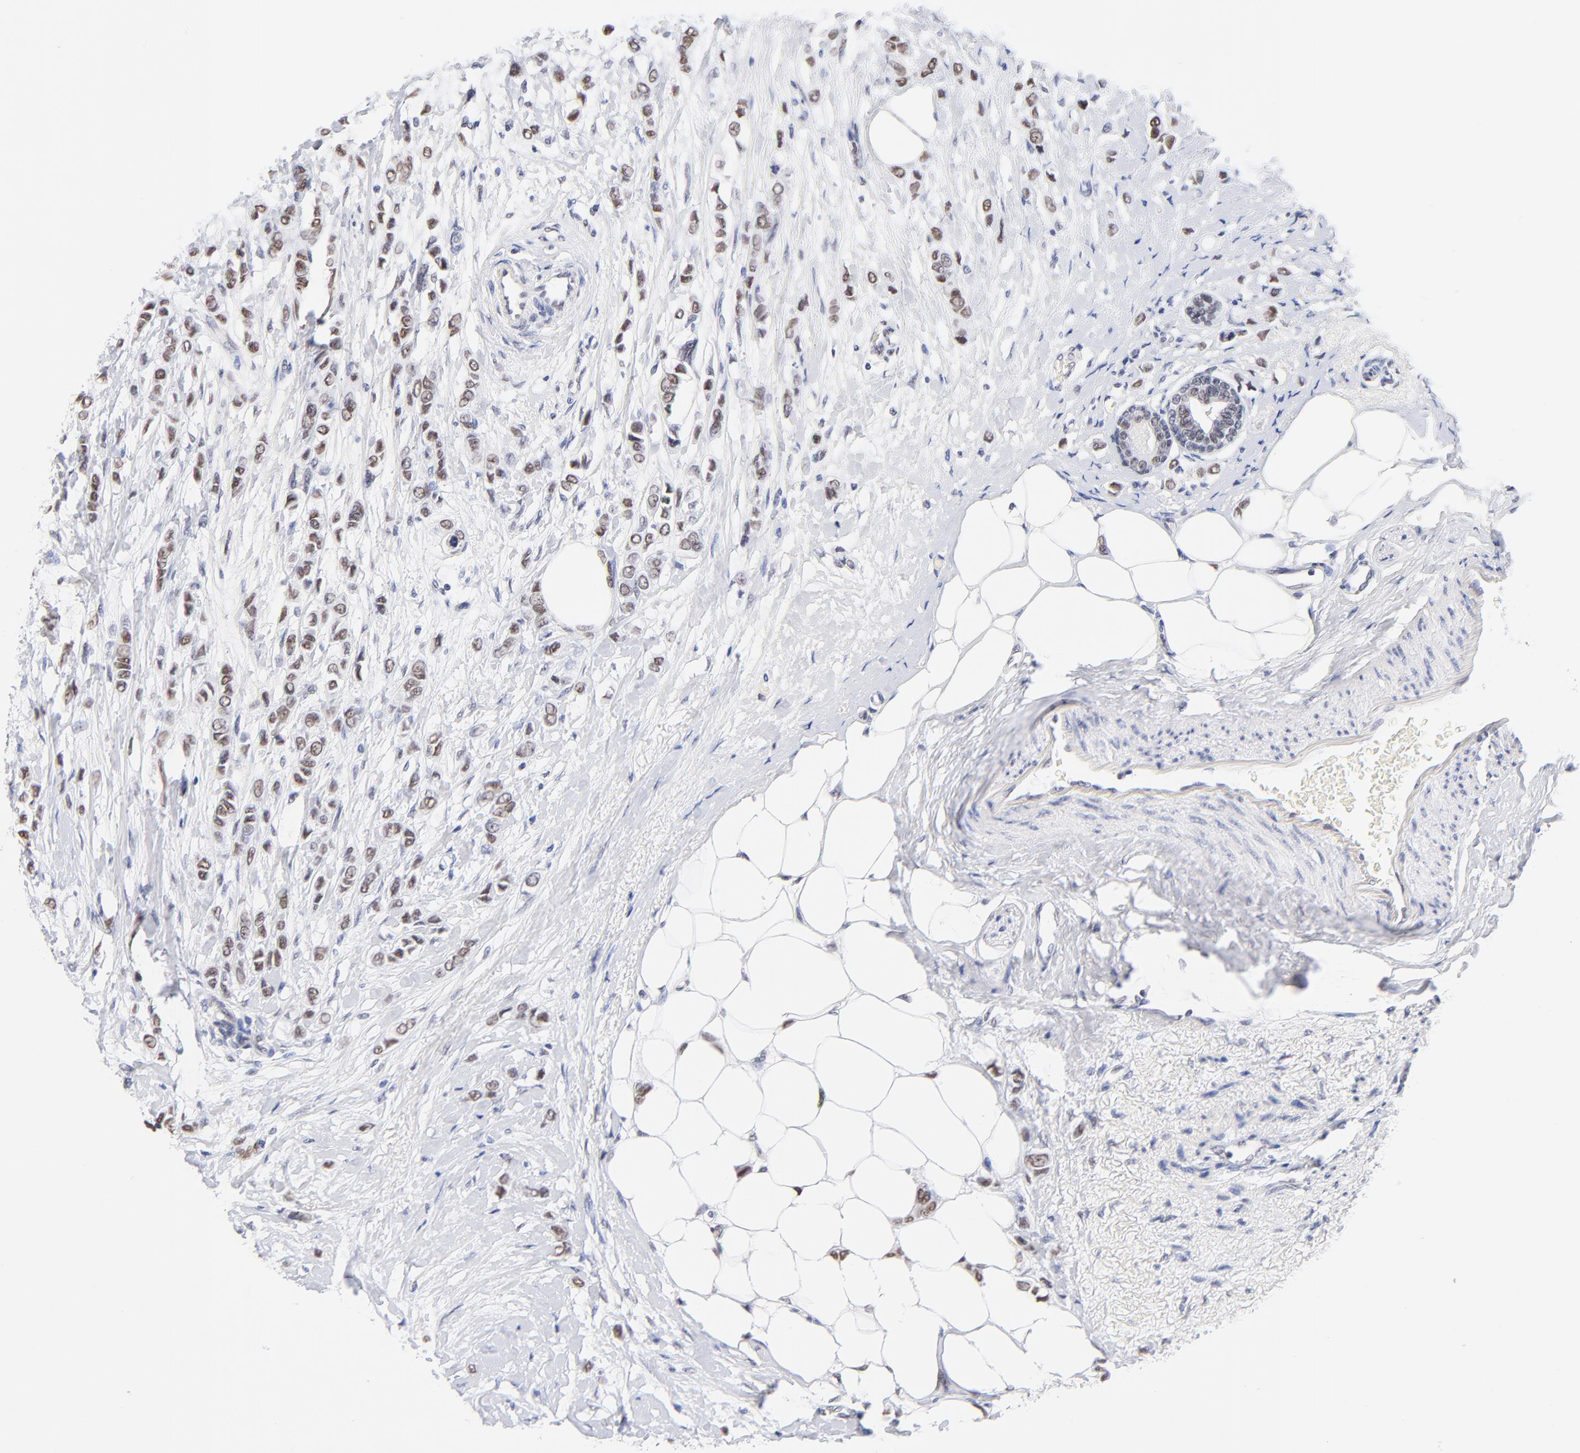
{"staining": {"intensity": "weak", "quantity": ">75%", "location": "nuclear"}, "tissue": "breast cancer", "cell_type": "Tumor cells", "image_type": "cancer", "snomed": [{"axis": "morphology", "description": "Lobular carcinoma"}, {"axis": "topography", "description": "Breast"}], "caption": "Protein expression analysis of breast lobular carcinoma displays weak nuclear expression in about >75% of tumor cells. (DAB = brown stain, brightfield microscopy at high magnification).", "gene": "ZNF74", "patient": {"sex": "female", "age": 51}}